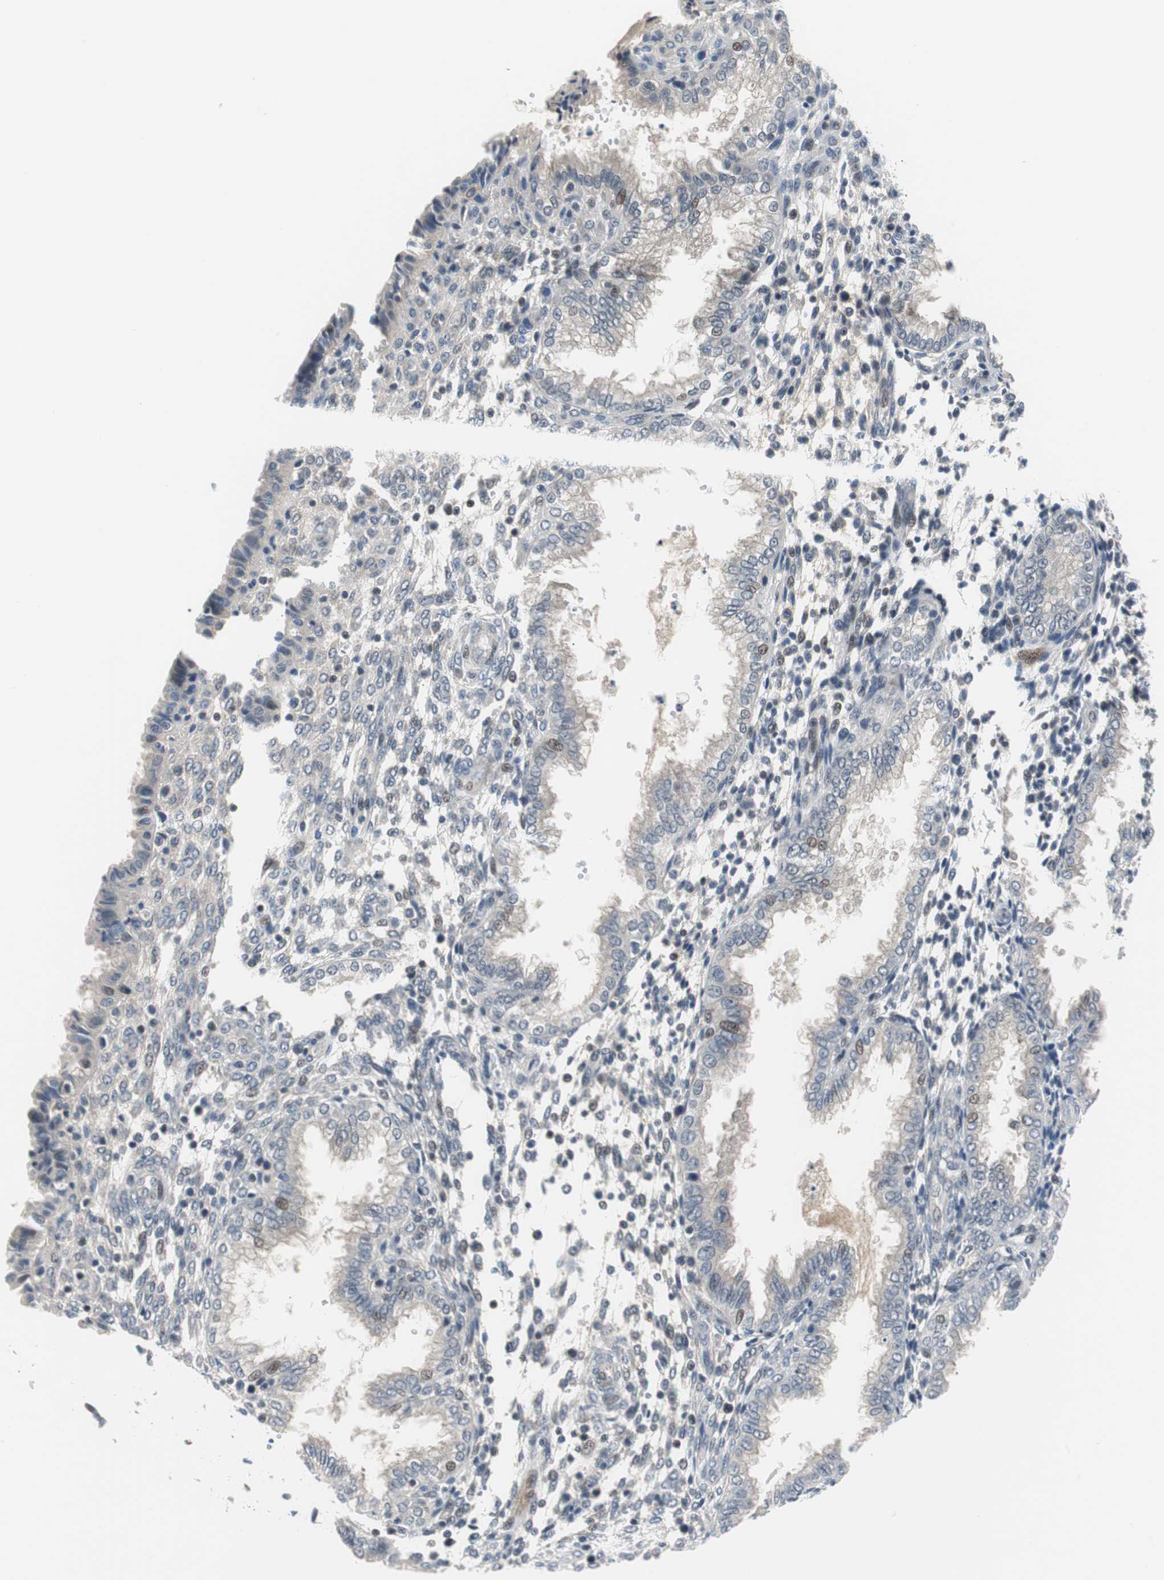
{"staining": {"intensity": "moderate", "quantity": "25%-75%", "location": "nuclear"}, "tissue": "endometrium", "cell_type": "Cells in endometrial stroma", "image_type": "normal", "snomed": [{"axis": "morphology", "description": "Normal tissue, NOS"}, {"axis": "topography", "description": "Endometrium"}], "caption": "A high-resolution image shows IHC staining of benign endometrium, which shows moderate nuclear positivity in approximately 25%-75% of cells in endometrial stroma. Immunohistochemistry stains the protein in brown and the nuclei are stained blue.", "gene": "MAP2K4", "patient": {"sex": "female", "age": 33}}